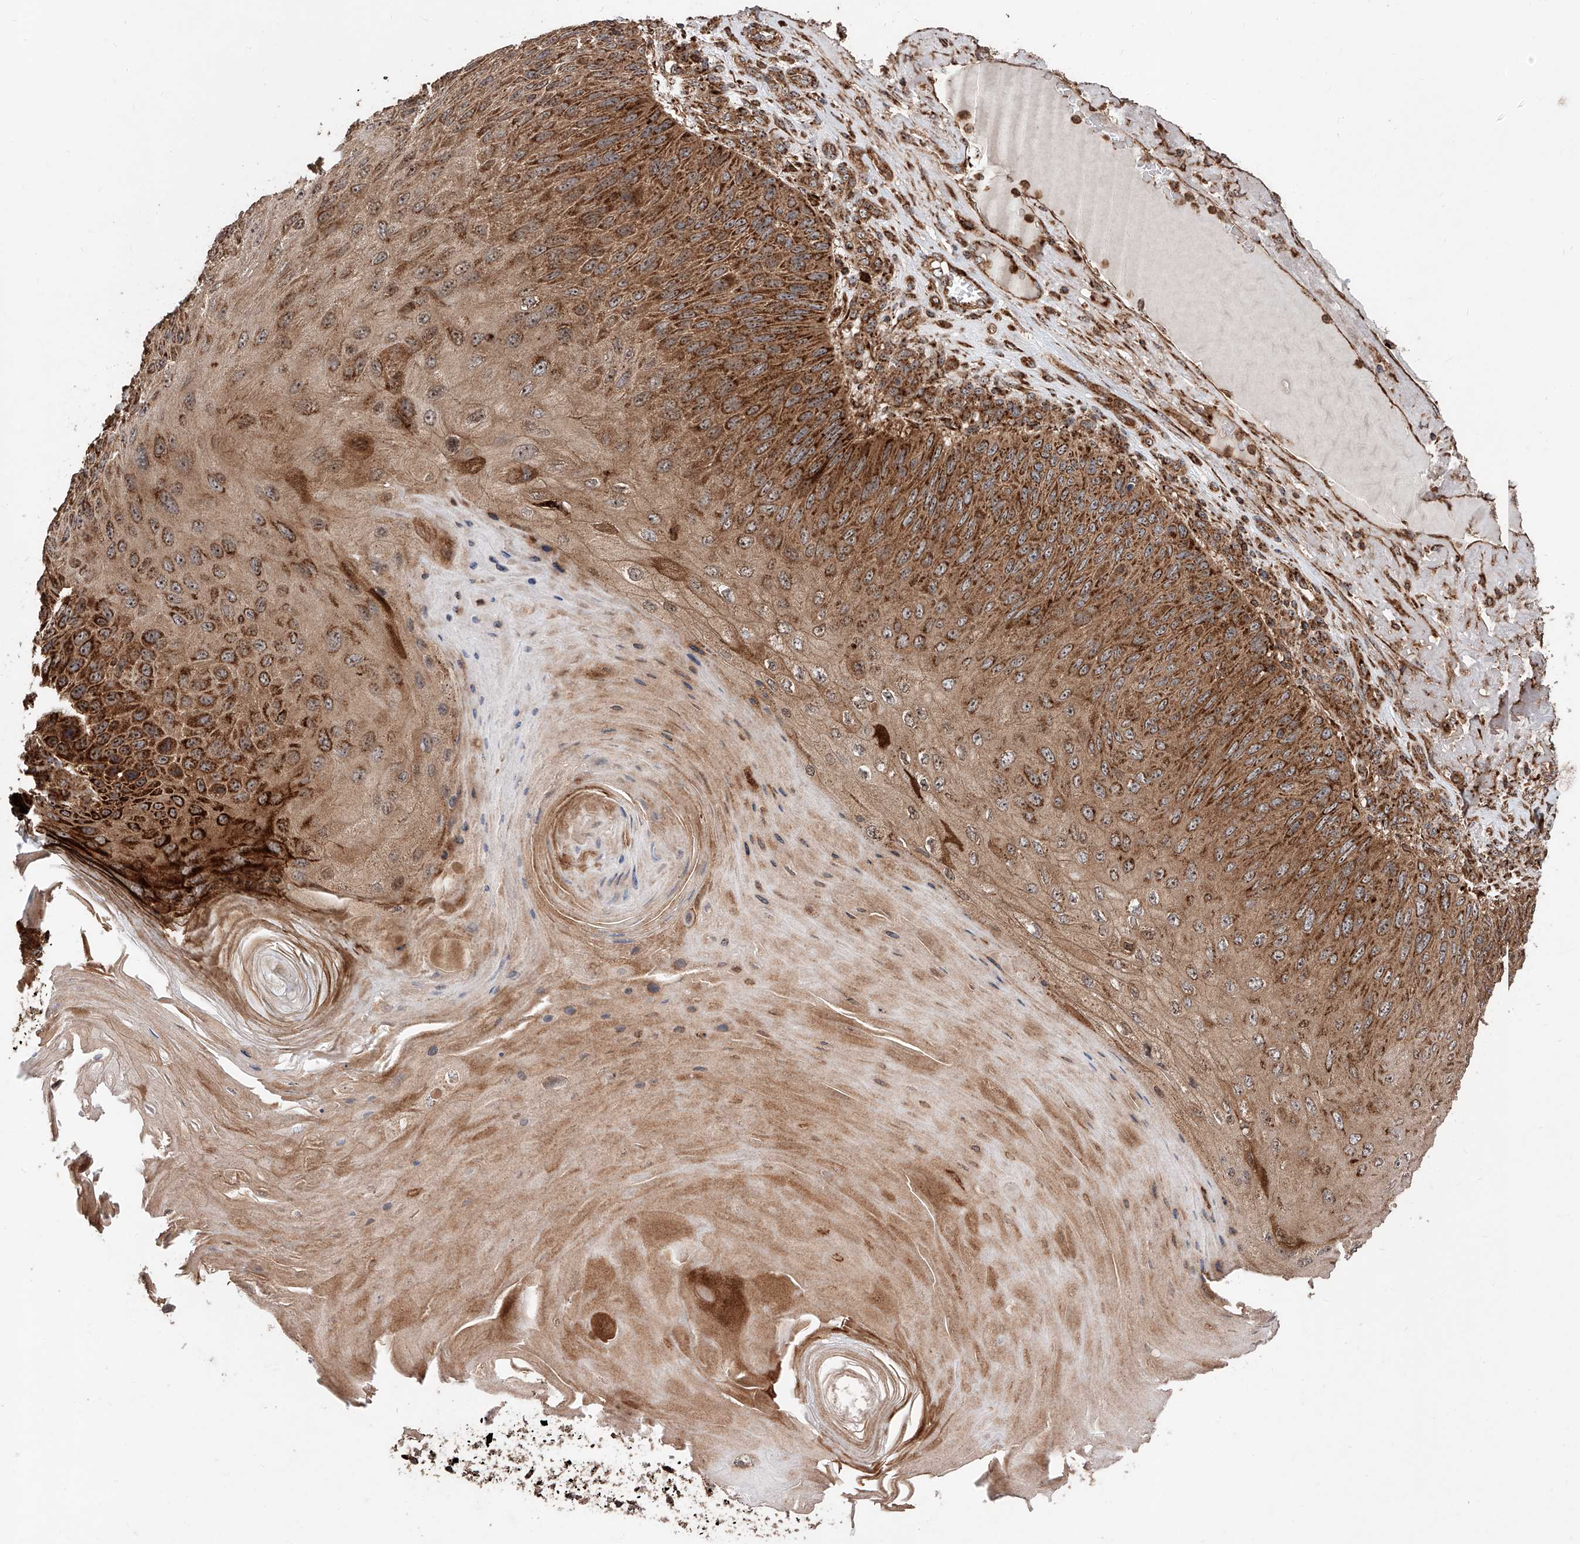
{"staining": {"intensity": "strong", "quantity": ">75%", "location": "cytoplasmic/membranous"}, "tissue": "skin cancer", "cell_type": "Tumor cells", "image_type": "cancer", "snomed": [{"axis": "morphology", "description": "Squamous cell carcinoma, NOS"}, {"axis": "topography", "description": "Skin"}], "caption": "This image shows squamous cell carcinoma (skin) stained with IHC to label a protein in brown. The cytoplasmic/membranous of tumor cells show strong positivity for the protein. Nuclei are counter-stained blue.", "gene": "PISD", "patient": {"sex": "female", "age": 88}}